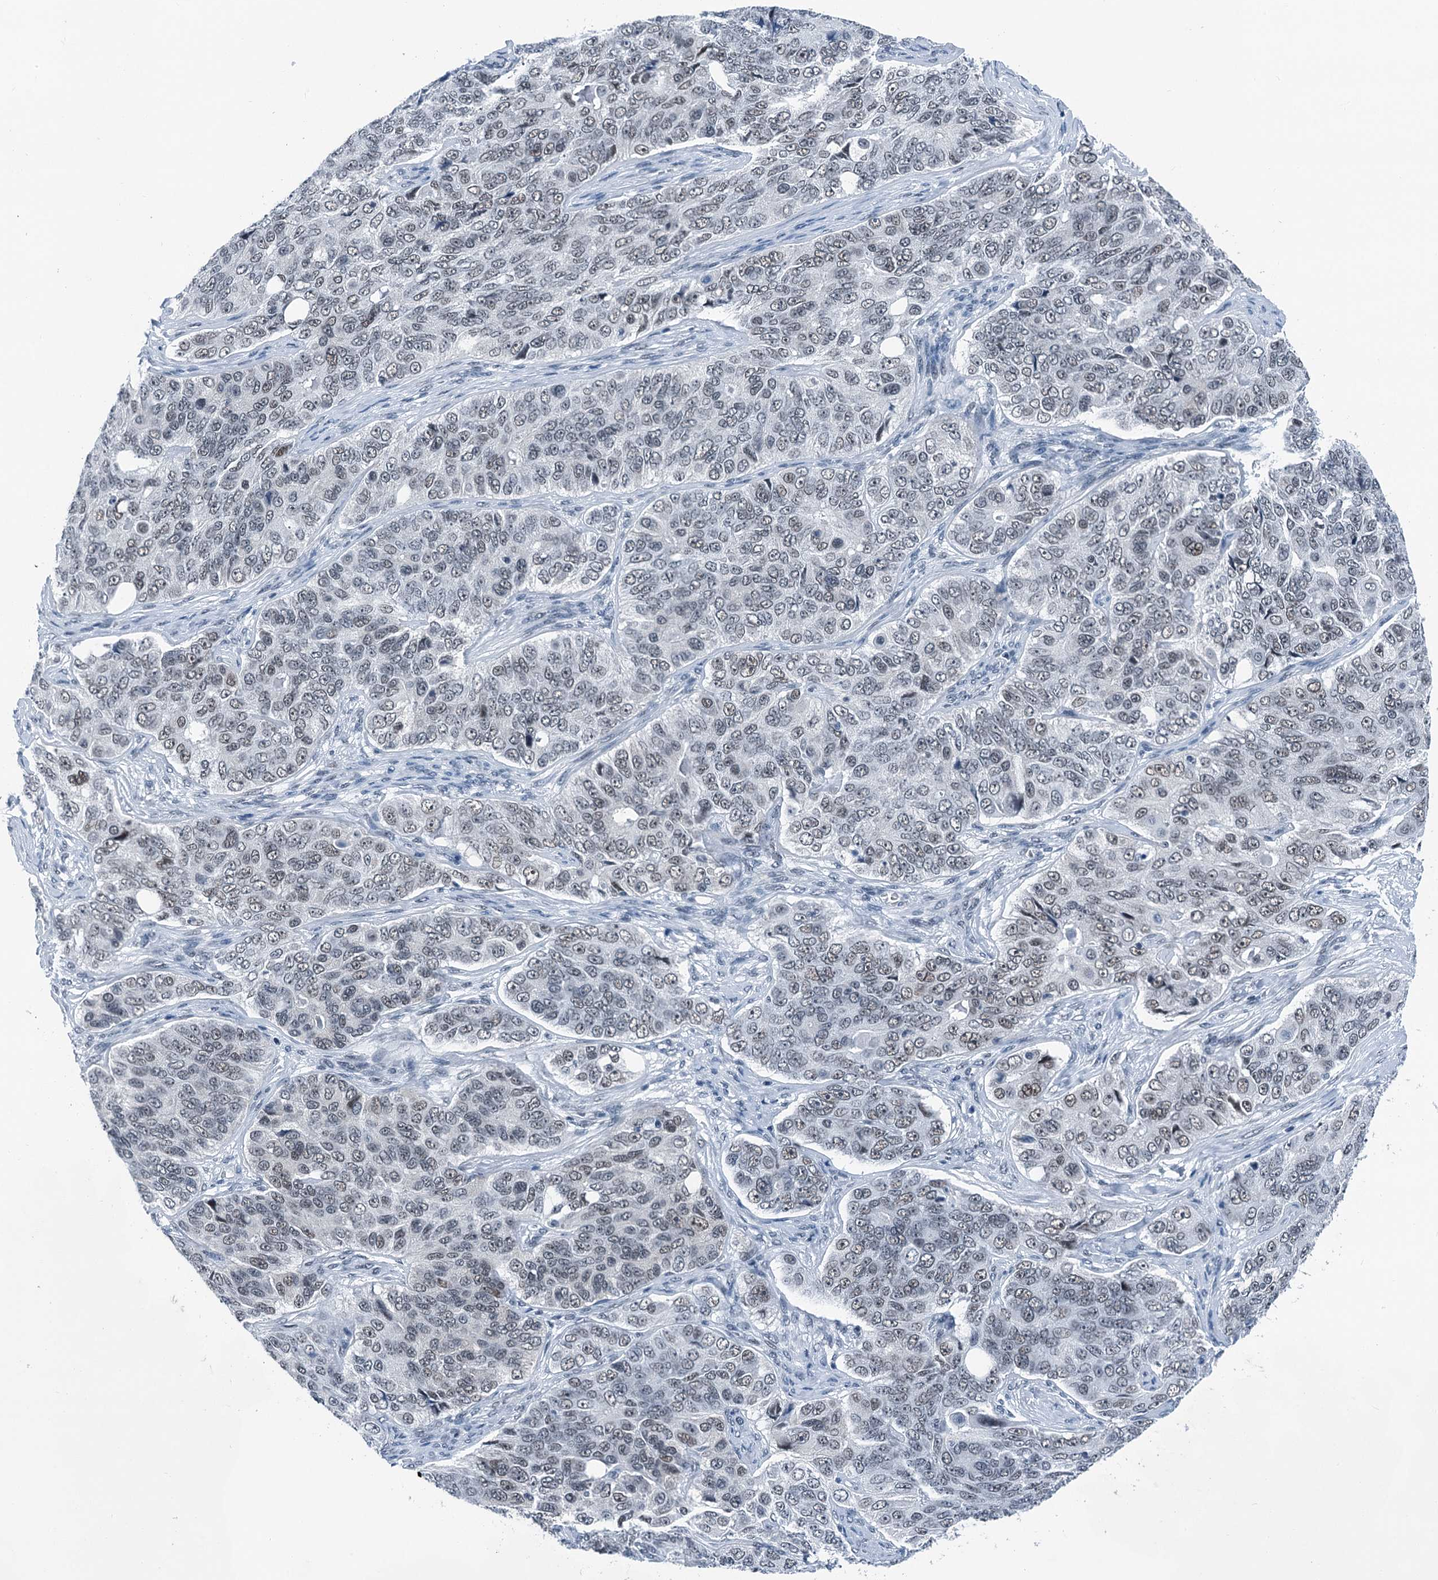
{"staining": {"intensity": "negative", "quantity": "none", "location": "none"}, "tissue": "ovarian cancer", "cell_type": "Tumor cells", "image_type": "cancer", "snomed": [{"axis": "morphology", "description": "Carcinoma, endometroid"}, {"axis": "topography", "description": "Ovary"}], "caption": "Tumor cells show no significant protein positivity in ovarian cancer (endometroid carcinoma).", "gene": "TRPT1", "patient": {"sex": "female", "age": 51}}